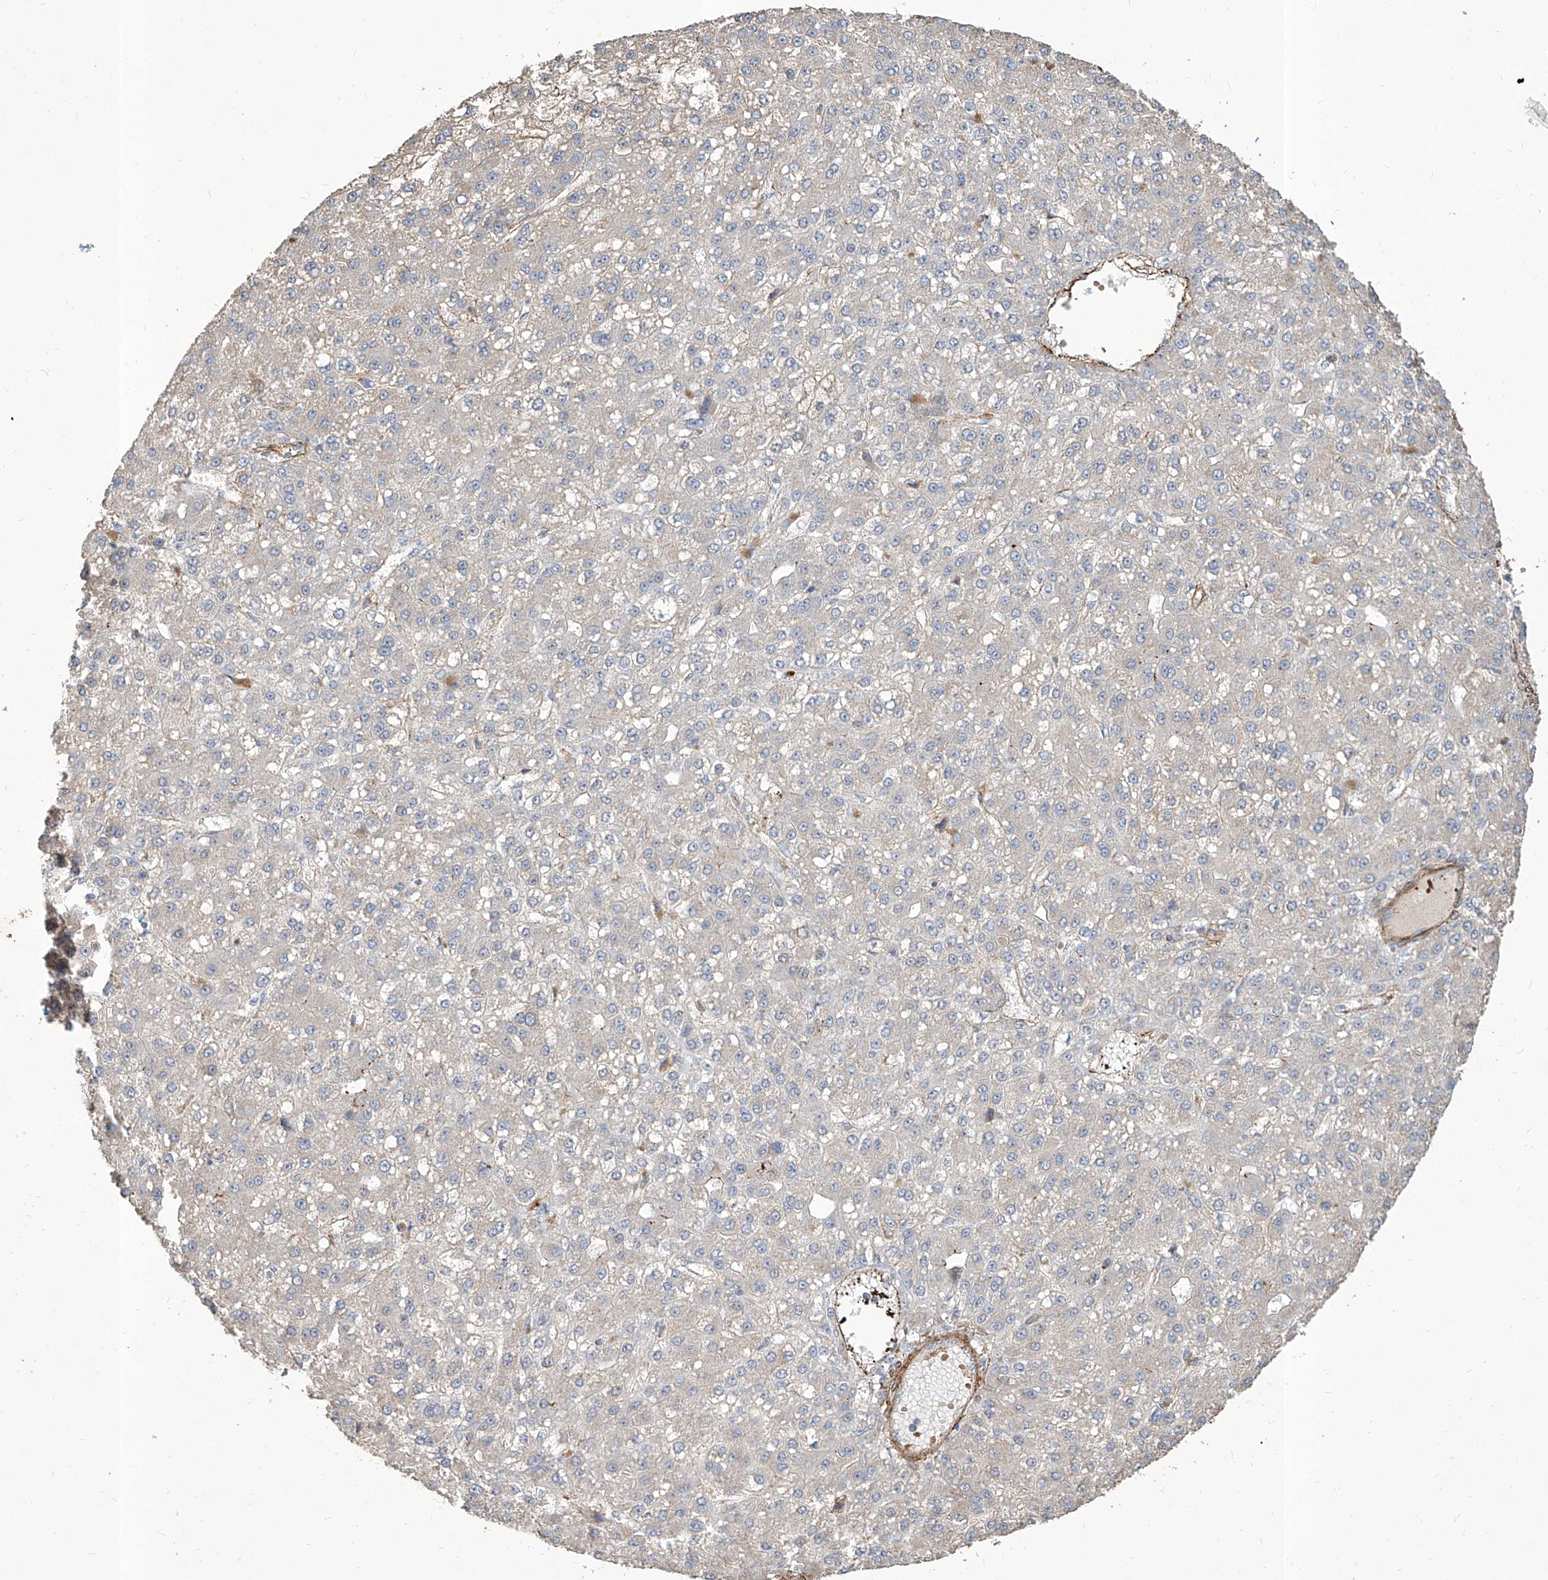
{"staining": {"intensity": "negative", "quantity": "none", "location": "none"}, "tissue": "liver cancer", "cell_type": "Tumor cells", "image_type": "cancer", "snomed": [{"axis": "morphology", "description": "Carcinoma, Hepatocellular, NOS"}, {"axis": "topography", "description": "Liver"}], "caption": "This is a photomicrograph of immunohistochemistry staining of hepatocellular carcinoma (liver), which shows no positivity in tumor cells.", "gene": "FAM83B", "patient": {"sex": "male", "age": 67}}